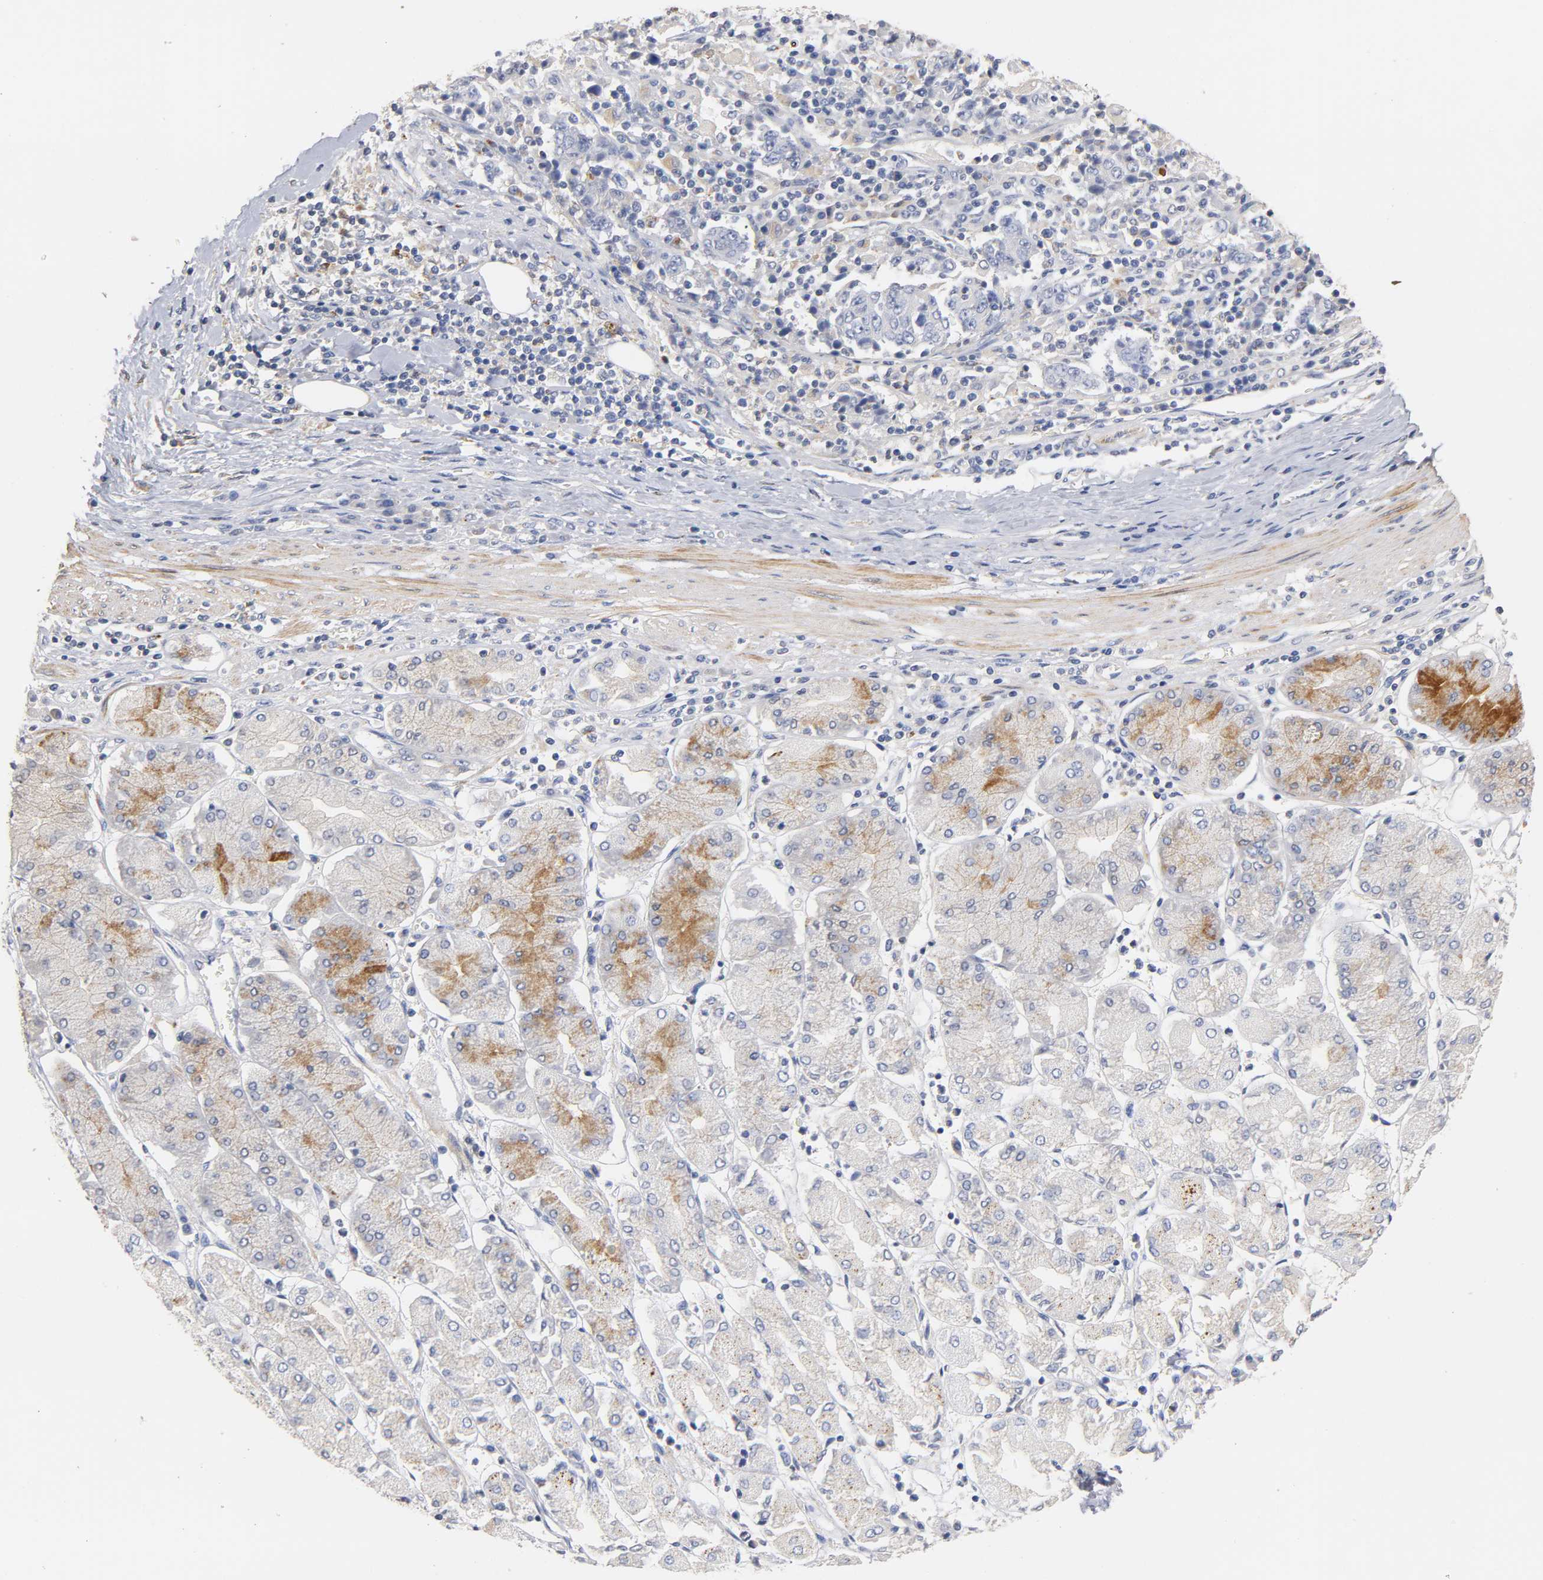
{"staining": {"intensity": "negative", "quantity": "none", "location": "none"}, "tissue": "stomach cancer", "cell_type": "Tumor cells", "image_type": "cancer", "snomed": [{"axis": "morphology", "description": "Normal tissue, NOS"}, {"axis": "morphology", "description": "Adenocarcinoma, NOS"}, {"axis": "topography", "description": "Stomach, upper"}, {"axis": "topography", "description": "Stomach"}], "caption": "Tumor cells show no significant protein expression in stomach cancer.", "gene": "SEMA5A", "patient": {"sex": "male", "age": 59}}